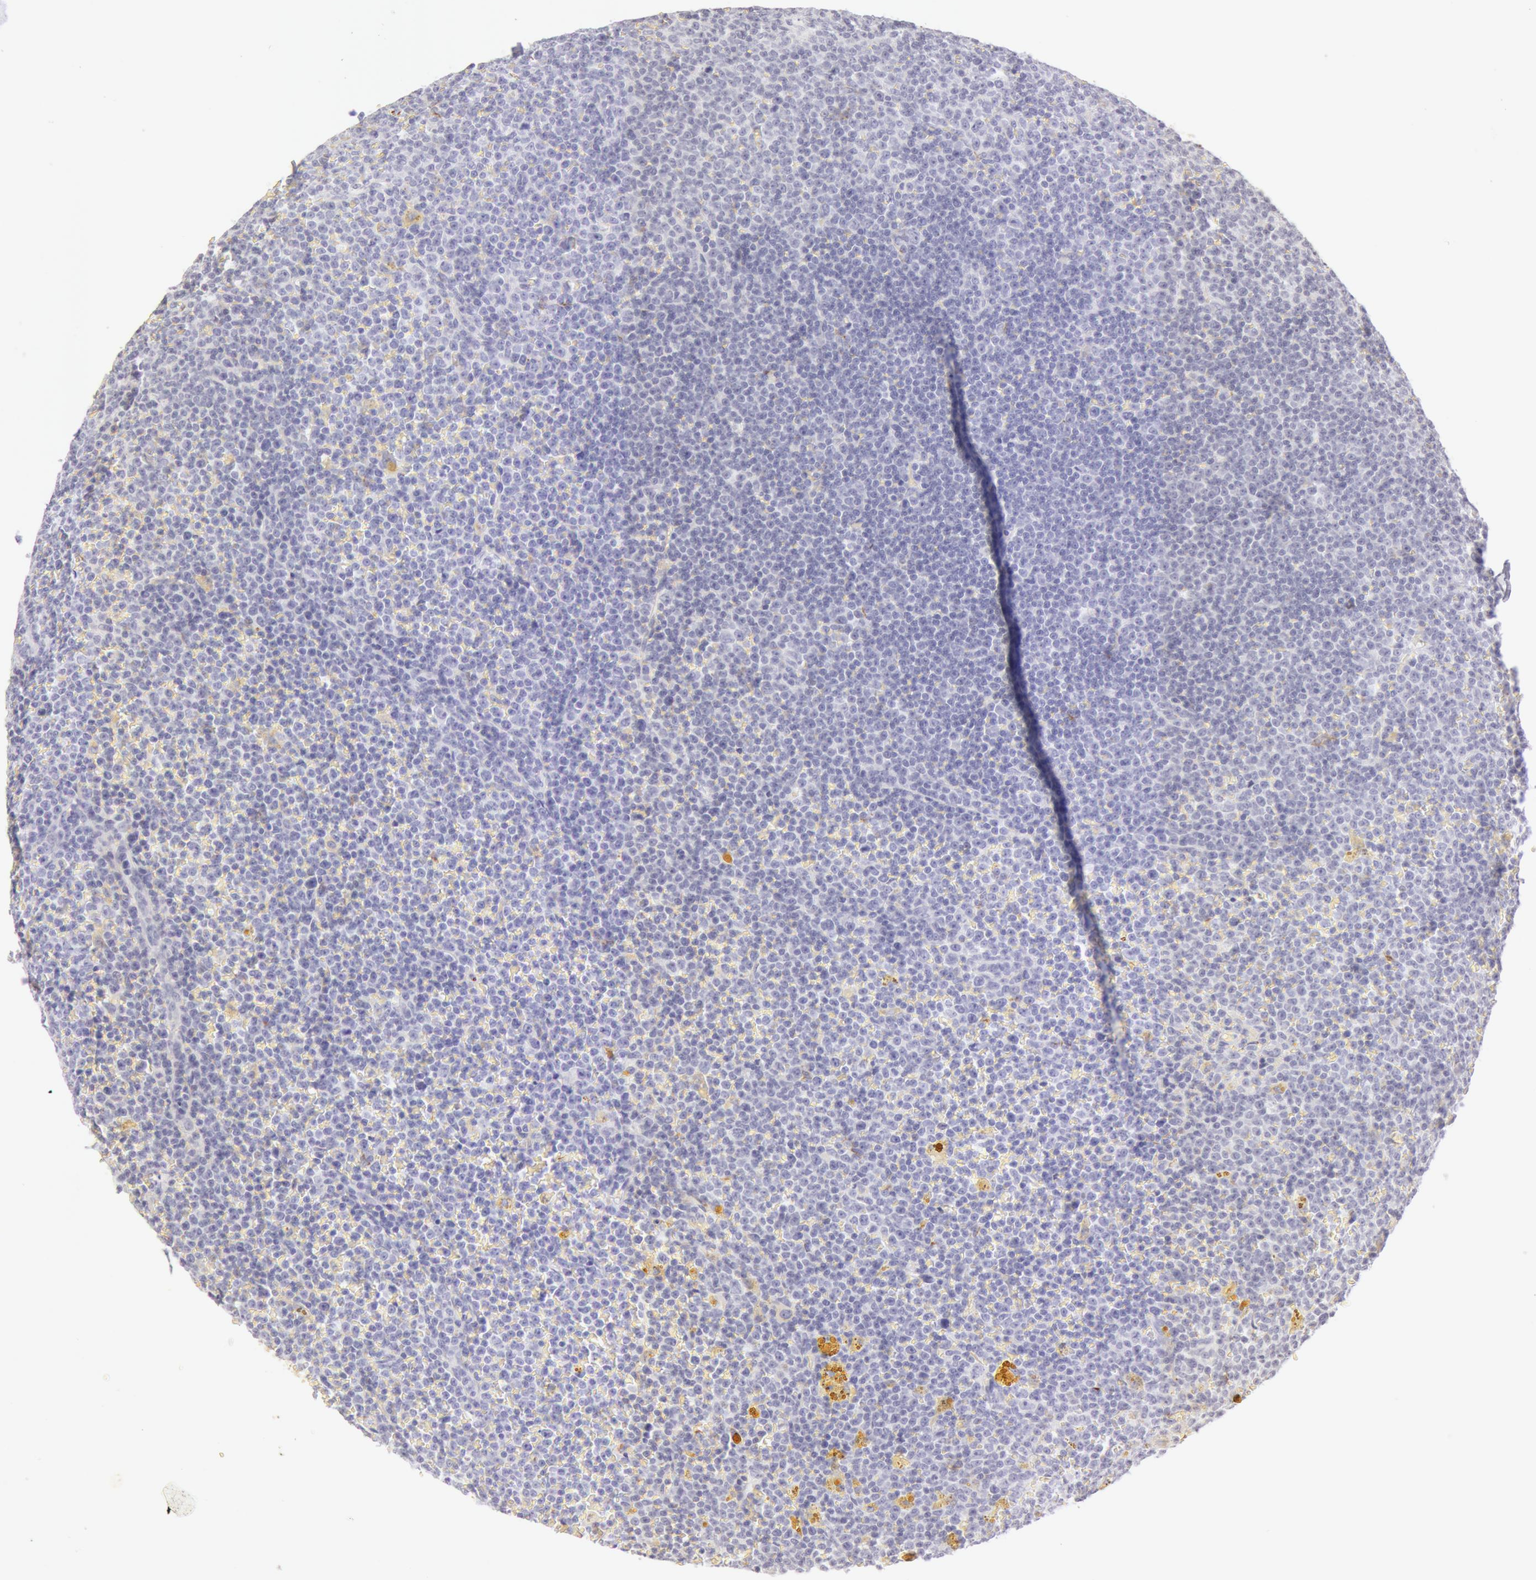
{"staining": {"intensity": "negative", "quantity": "none", "location": "none"}, "tissue": "lymphoma", "cell_type": "Tumor cells", "image_type": "cancer", "snomed": [{"axis": "morphology", "description": "Malignant lymphoma, non-Hodgkin's type, Low grade"}, {"axis": "topography", "description": "Lymph node"}], "caption": "Tumor cells show no significant protein staining in low-grade malignant lymphoma, non-Hodgkin's type. (DAB (3,3'-diaminobenzidine) immunohistochemistry visualized using brightfield microscopy, high magnification).", "gene": "KRT8", "patient": {"sex": "male", "age": 50}}